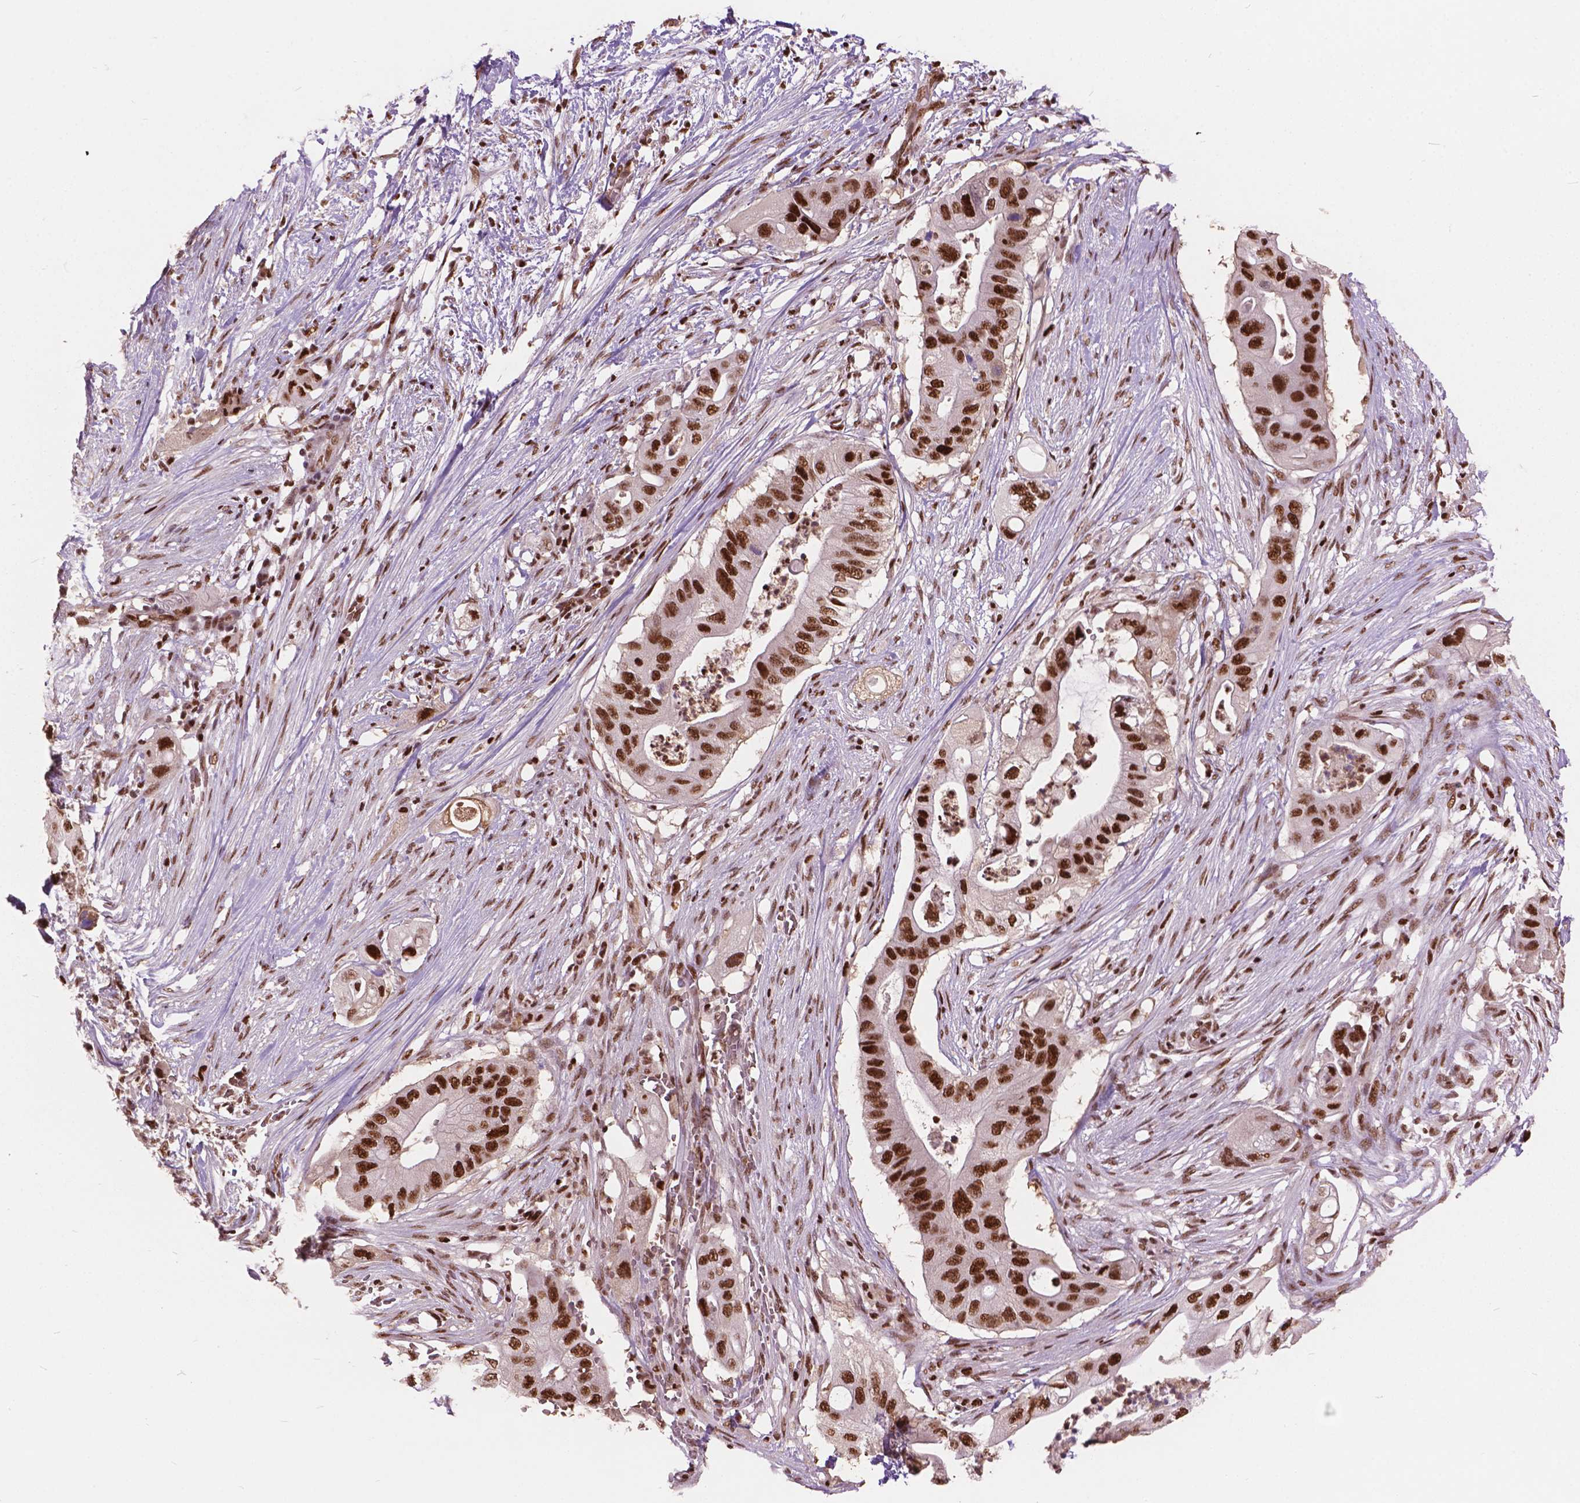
{"staining": {"intensity": "strong", "quantity": ">75%", "location": "nuclear"}, "tissue": "pancreatic cancer", "cell_type": "Tumor cells", "image_type": "cancer", "snomed": [{"axis": "morphology", "description": "Adenocarcinoma, NOS"}, {"axis": "topography", "description": "Pancreas"}], "caption": "IHC of human pancreatic adenocarcinoma exhibits high levels of strong nuclear positivity in about >75% of tumor cells.", "gene": "ANP32B", "patient": {"sex": "female", "age": 72}}